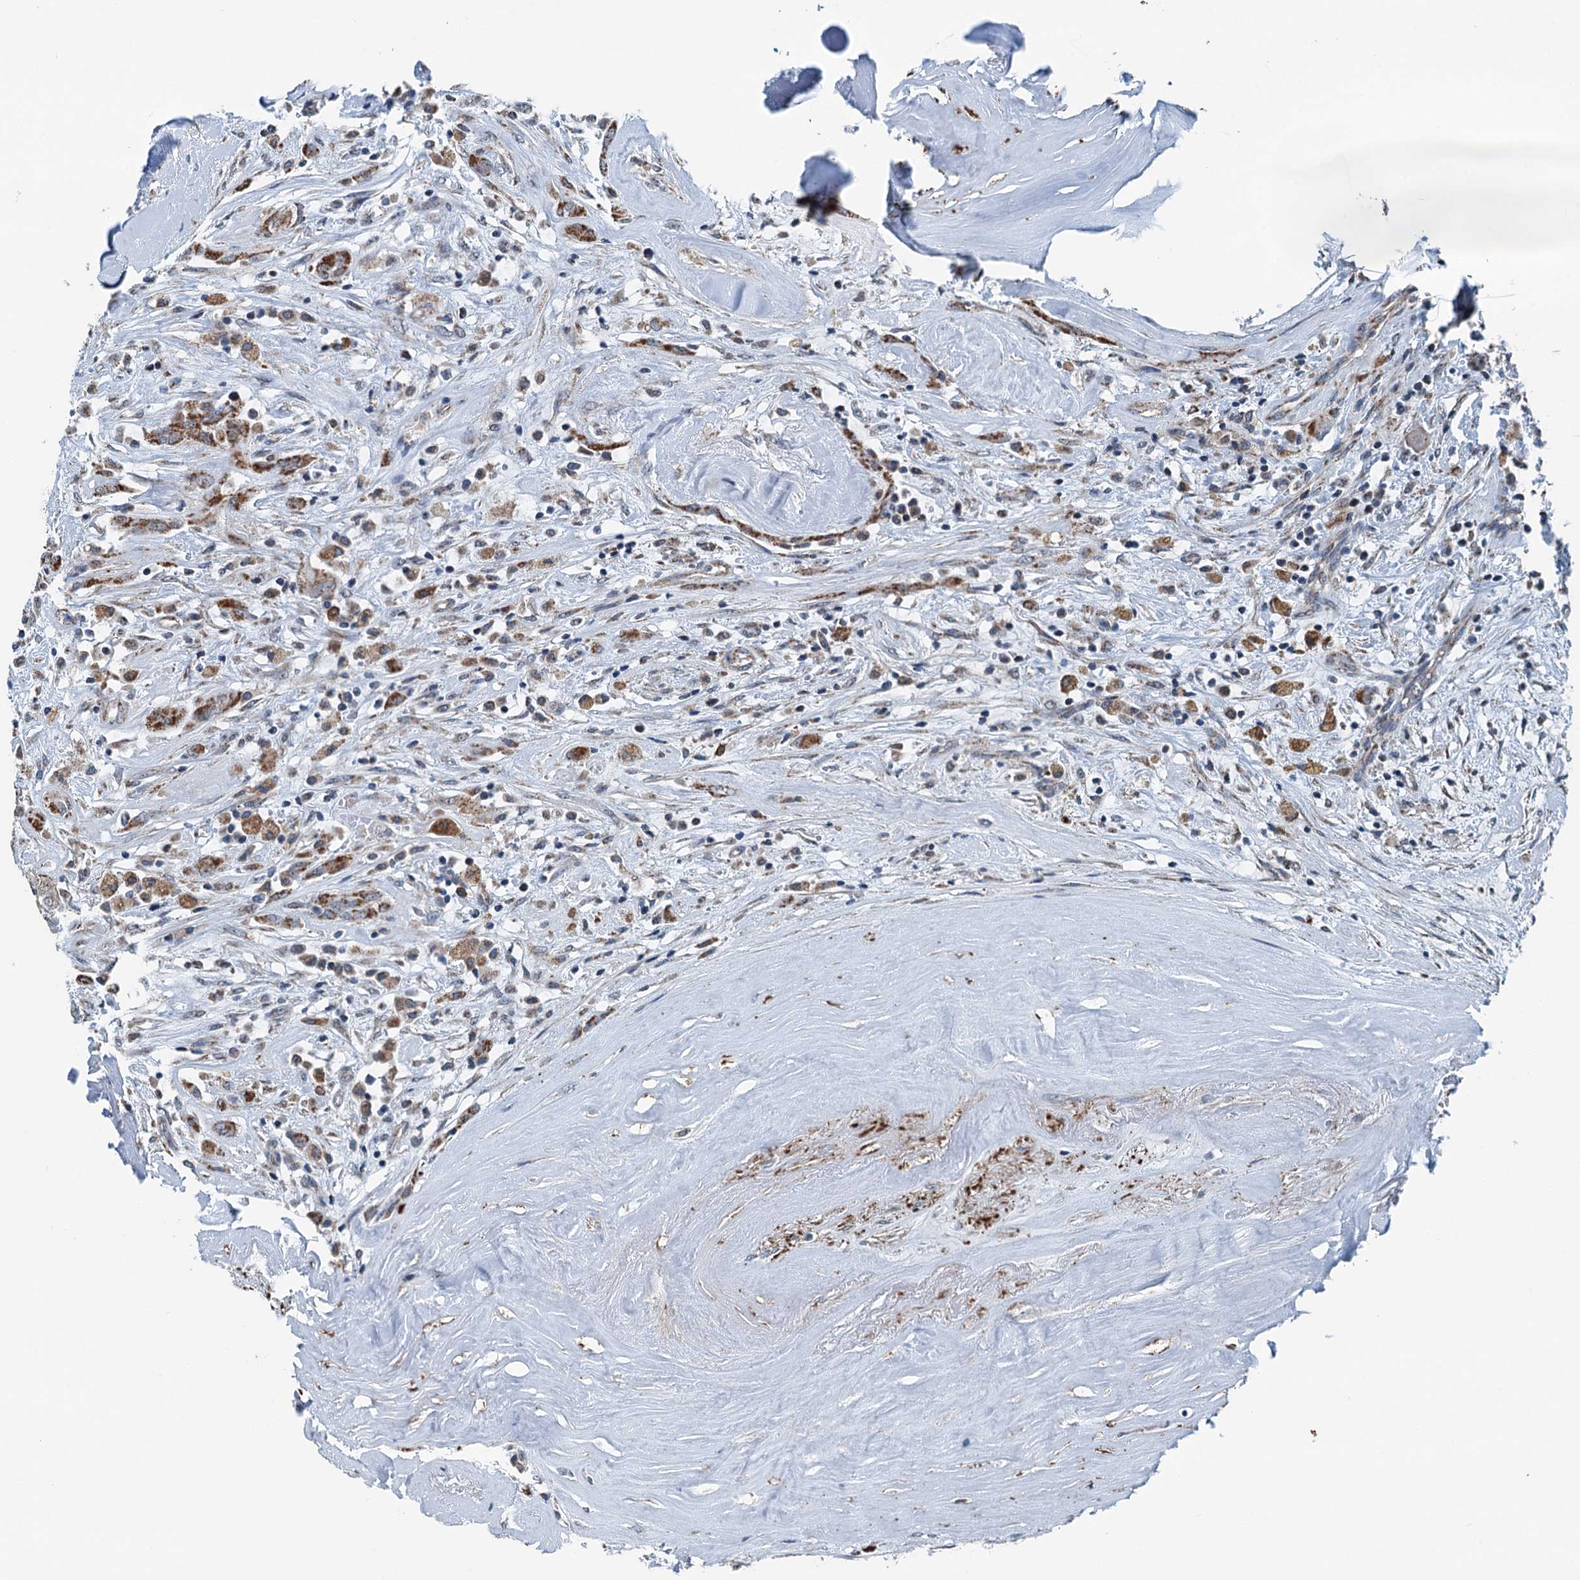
{"staining": {"intensity": "strong", "quantity": ">75%", "location": "cytoplasmic/membranous"}, "tissue": "thyroid cancer", "cell_type": "Tumor cells", "image_type": "cancer", "snomed": [{"axis": "morphology", "description": "Papillary adenocarcinoma, NOS"}, {"axis": "topography", "description": "Thyroid gland"}], "caption": "Immunohistochemical staining of papillary adenocarcinoma (thyroid) displays high levels of strong cytoplasmic/membranous protein positivity in about >75% of tumor cells.", "gene": "TRPT1", "patient": {"sex": "female", "age": 59}}